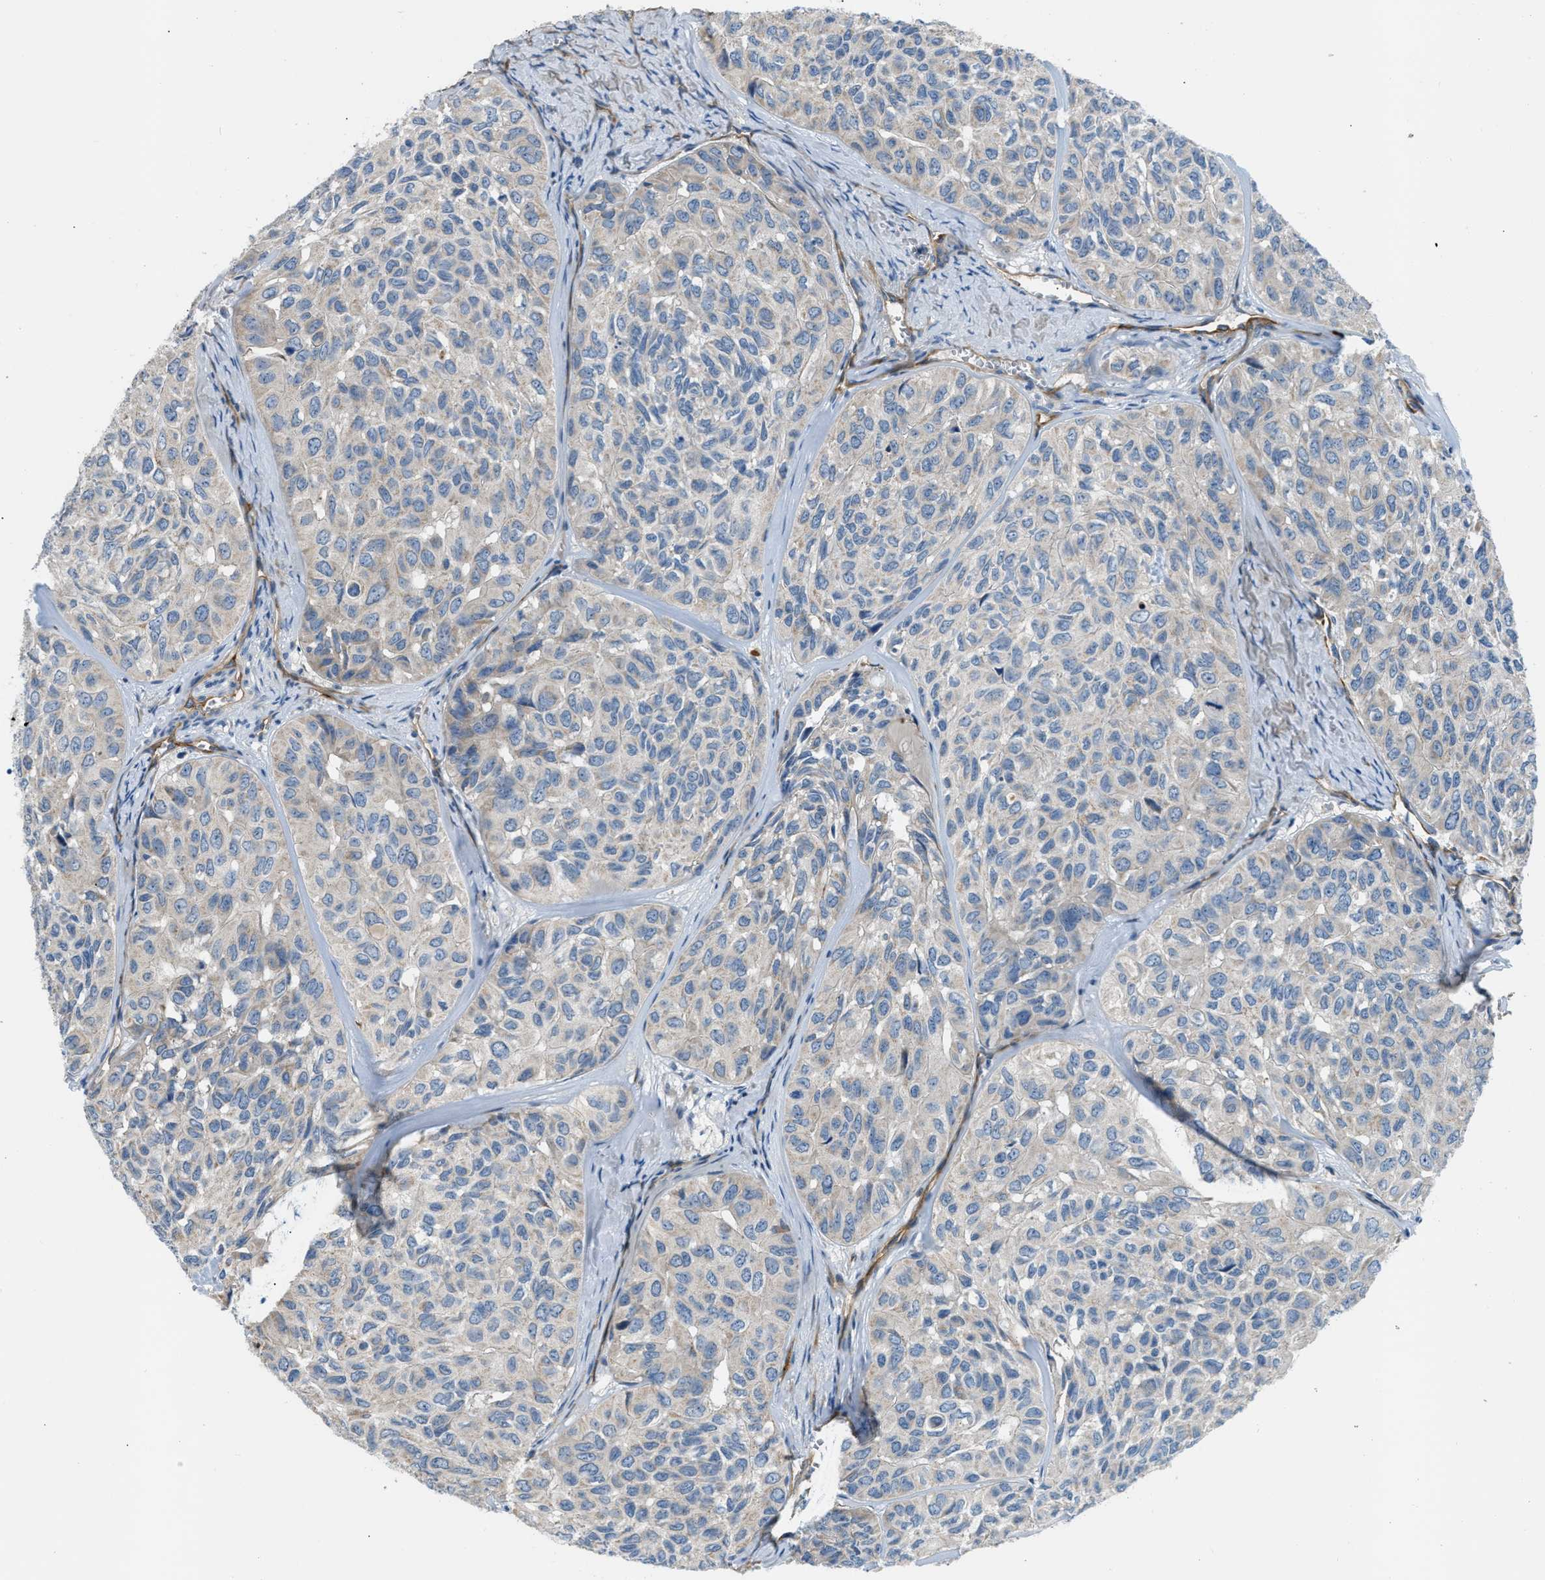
{"staining": {"intensity": "negative", "quantity": "none", "location": "none"}, "tissue": "head and neck cancer", "cell_type": "Tumor cells", "image_type": "cancer", "snomed": [{"axis": "morphology", "description": "Adenocarcinoma, NOS"}, {"axis": "topography", "description": "Salivary gland, NOS"}, {"axis": "topography", "description": "Head-Neck"}], "caption": "An IHC histopathology image of head and neck cancer (adenocarcinoma) is shown. There is no staining in tumor cells of head and neck cancer (adenocarcinoma). The staining was performed using DAB (3,3'-diaminobenzidine) to visualize the protein expression in brown, while the nuclei were stained in blue with hematoxylin (Magnification: 20x).", "gene": "COL15A1", "patient": {"sex": "female", "age": 76}}